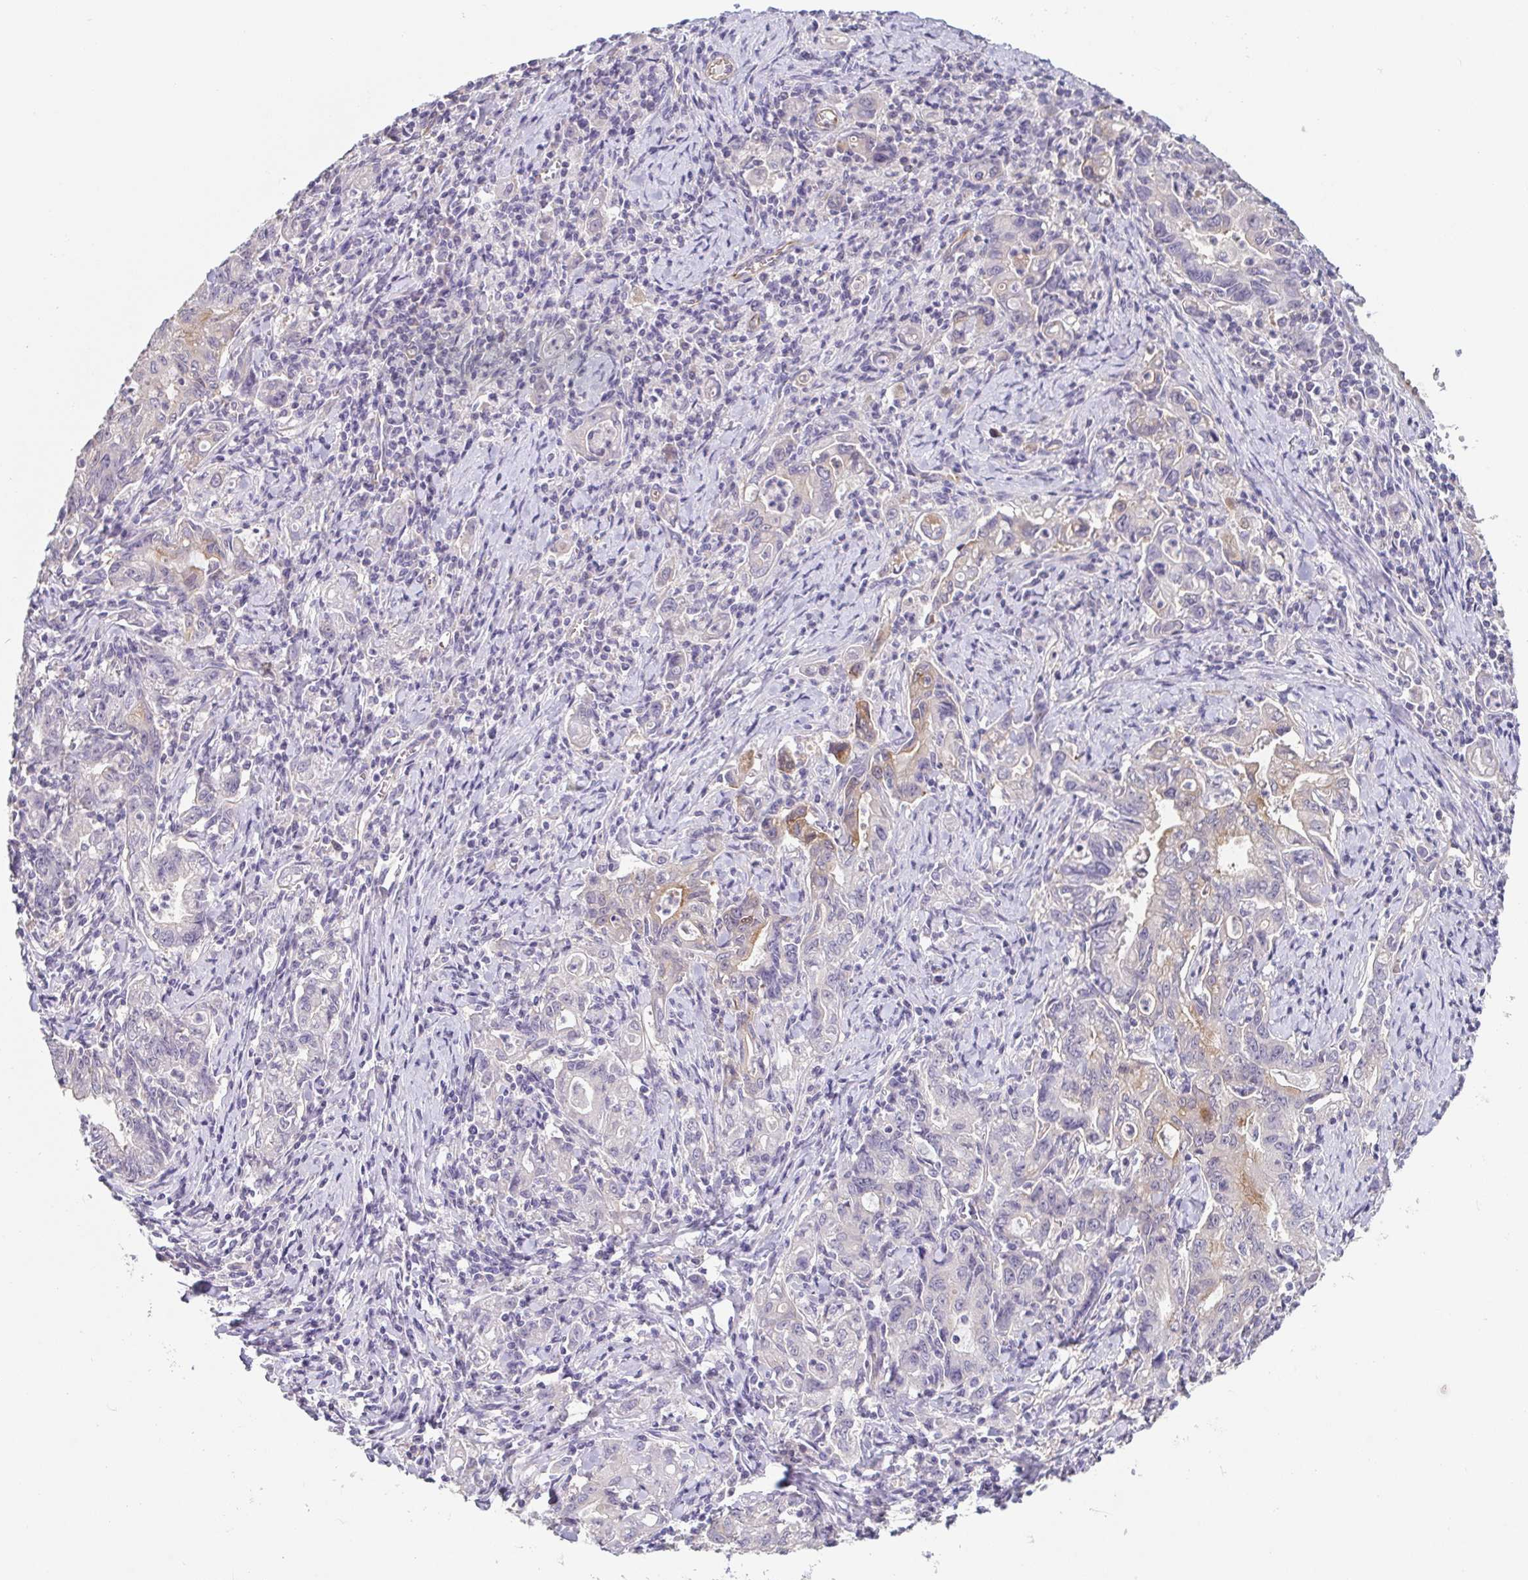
{"staining": {"intensity": "weak", "quantity": "<25%", "location": "cytoplasmic/membranous"}, "tissue": "stomach cancer", "cell_type": "Tumor cells", "image_type": "cancer", "snomed": [{"axis": "morphology", "description": "Adenocarcinoma, NOS"}, {"axis": "topography", "description": "Stomach, upper"}], "caption": "Tumor cells show no significant protein positivity in stomach adenocarcinoma. (DAB immunohistochemistry (IHC) visualized using brightfield microscopy, high magnification).", "gene": "COL17A1", "patient": {"sex": "female", "age": 79}}